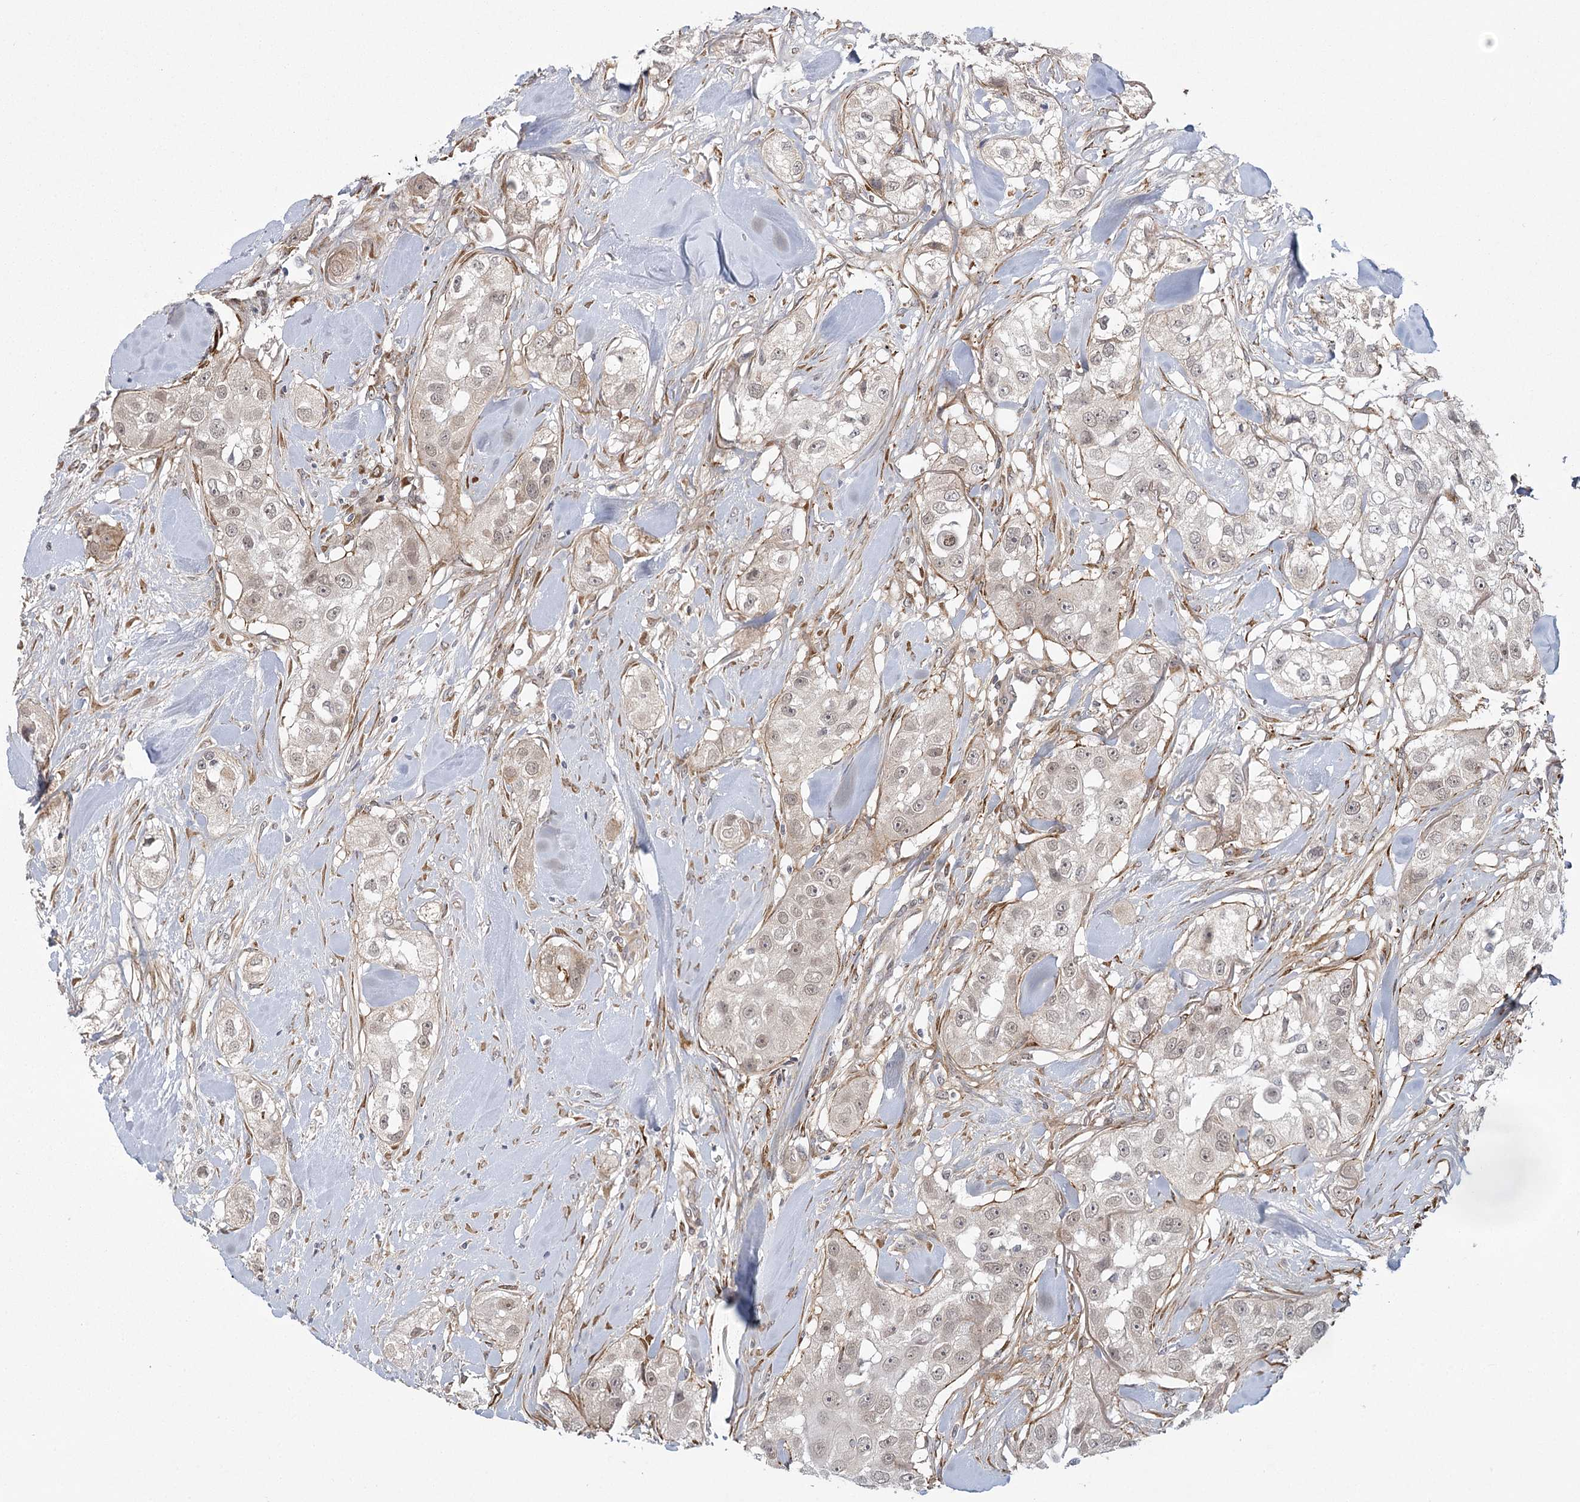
{"staining": {"intensity": "negative", "quantity": "none", "location": "none"}, "tissue": "head and neck cancer", "cell_type": "Tumor cells", "image_type": "cancer", "snomed": [{"axis": "morphology", "description": "Normal tissue, NOS"}, {"axis": "morphology", "description": "Squamous cell carcinoma, NOS"}, {"axis": "topography", "description": "Skeletal muscle"}, {"axis": "topography", "description": "Head-Neck"}], "caption": "Photomicrograph shows no protein positivity in tumor cells of head and neck cancer tissue.", "gene": "MED28", "patient": {"sex": "male", "age": 51}}